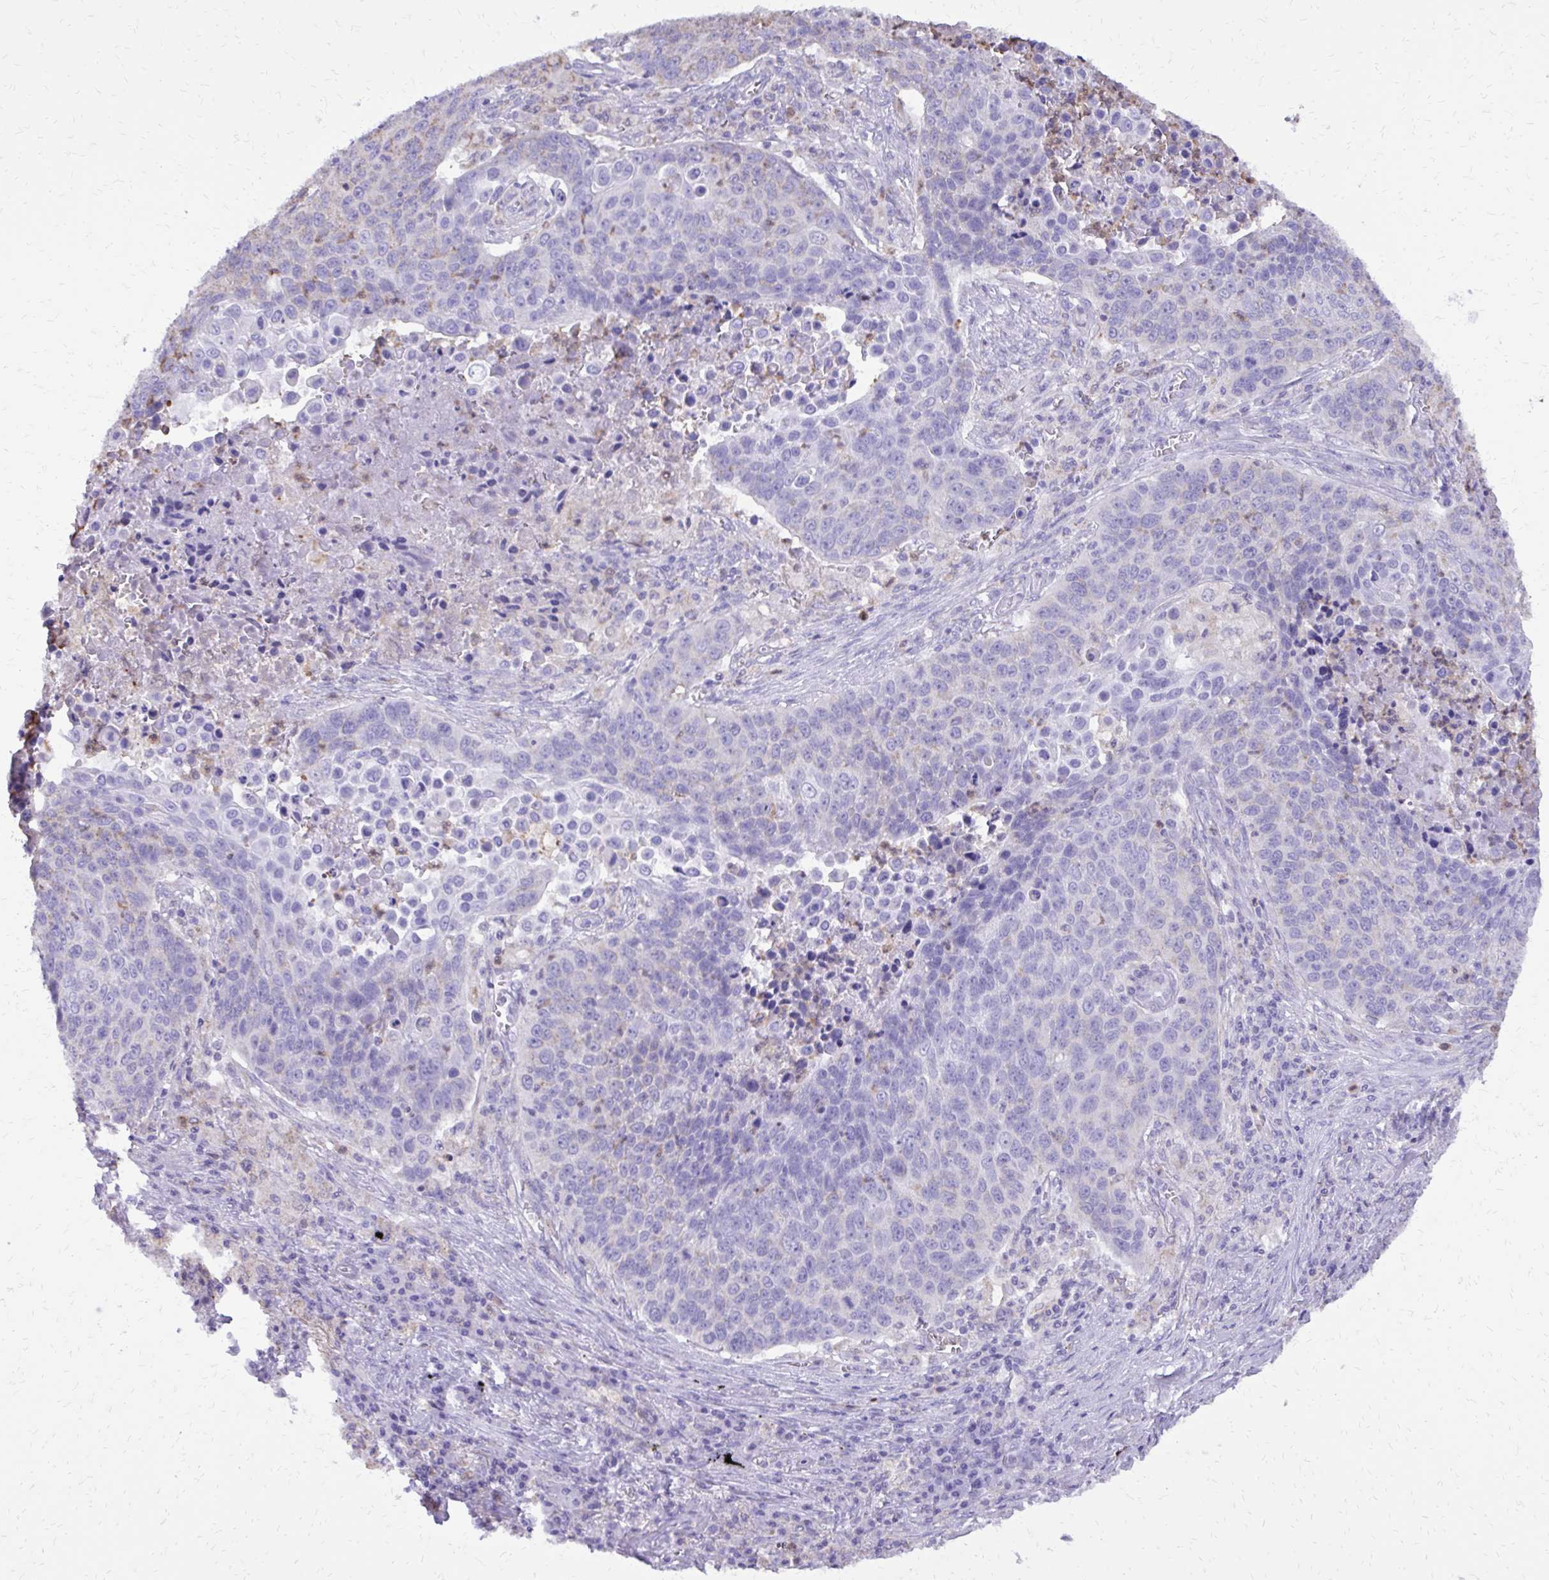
{"staining": {"intensity": "negative", "quantity": "none", "location": "none"}, "tissue": "lung cancer", "cell_type": "Tumor cells", "image_type": "cancer", "snomed": [{"axis": "morphology", "description": "Squamous cell carcinoma, NOS"}, {"axis": "topography", "description": "Lung"}], "caption": "Immunohistochemistry (IHC) micrograph of human lung squamous cell carcinoma stained for a protein (brown), which displays no positivity in tumor cells. Brightfield microscopy of immunohistochemistry stained with DAB (brown) and hematoxylin (blue), captured at high magnification.", "gene": "CAT", "patient": {"sex": "male", "age": 78}}